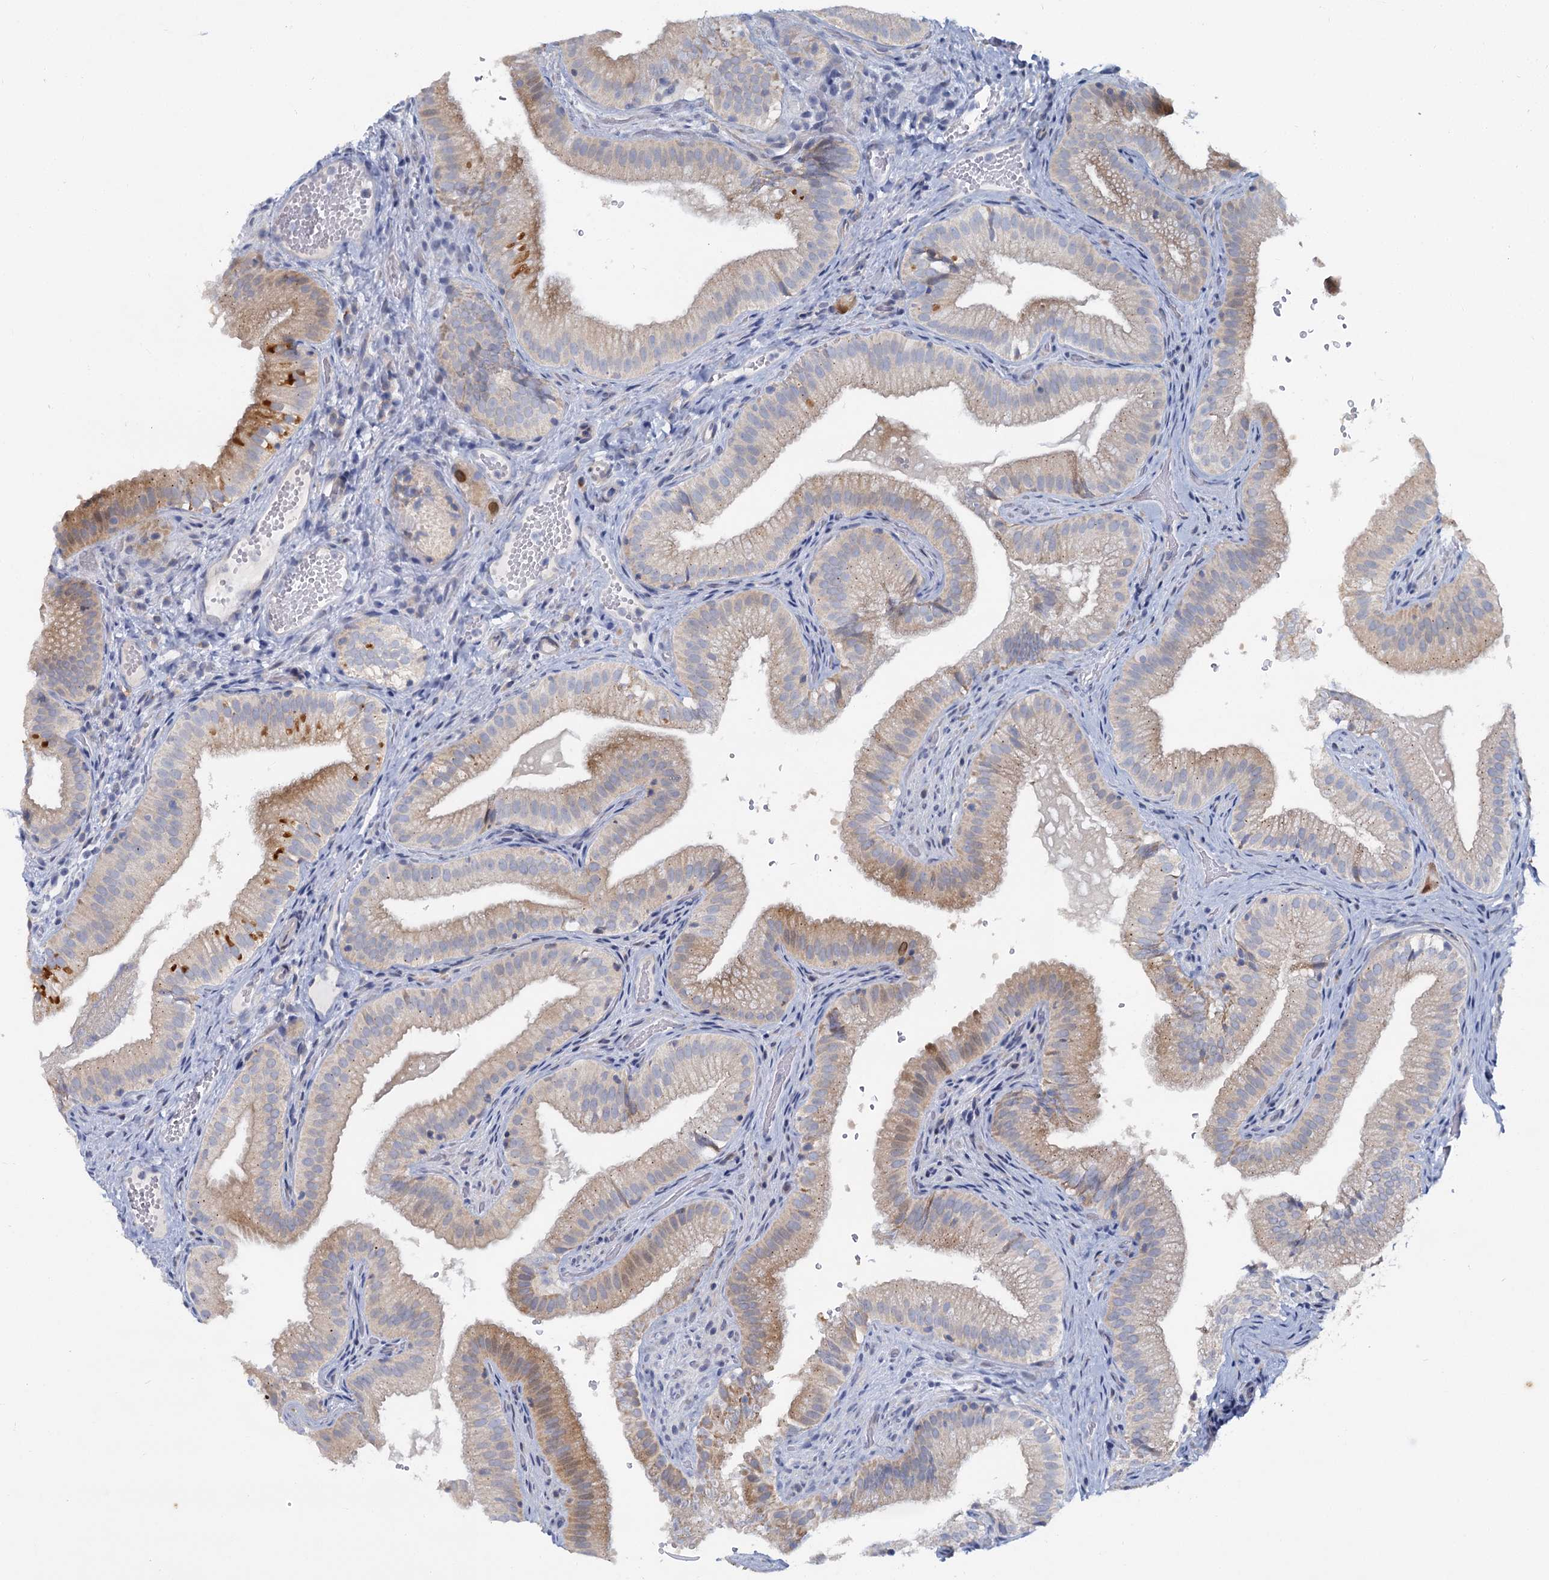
{"staining": {"intensity": "moderate", "quantity": "25%-75%", "location": "cytoplasmic/membranous"}, "tissue": "gallbladder", "cell_type": "Glandular cells", "image_type": "normal", "snomed": [{"axis": "morphology", "description": "Normal tissue, NOS"}, {"axis": "topography", "description": "Gallbladder"}], "caption": "Immunohistochemical staining of normal human gallbladder exhibits medium levels of moderate cytoplasmic/membranous expression in approximately 25%-75% of glandular cells.", "gene": "ACRBP", "patient": {"sex": "female", "age": 30}}